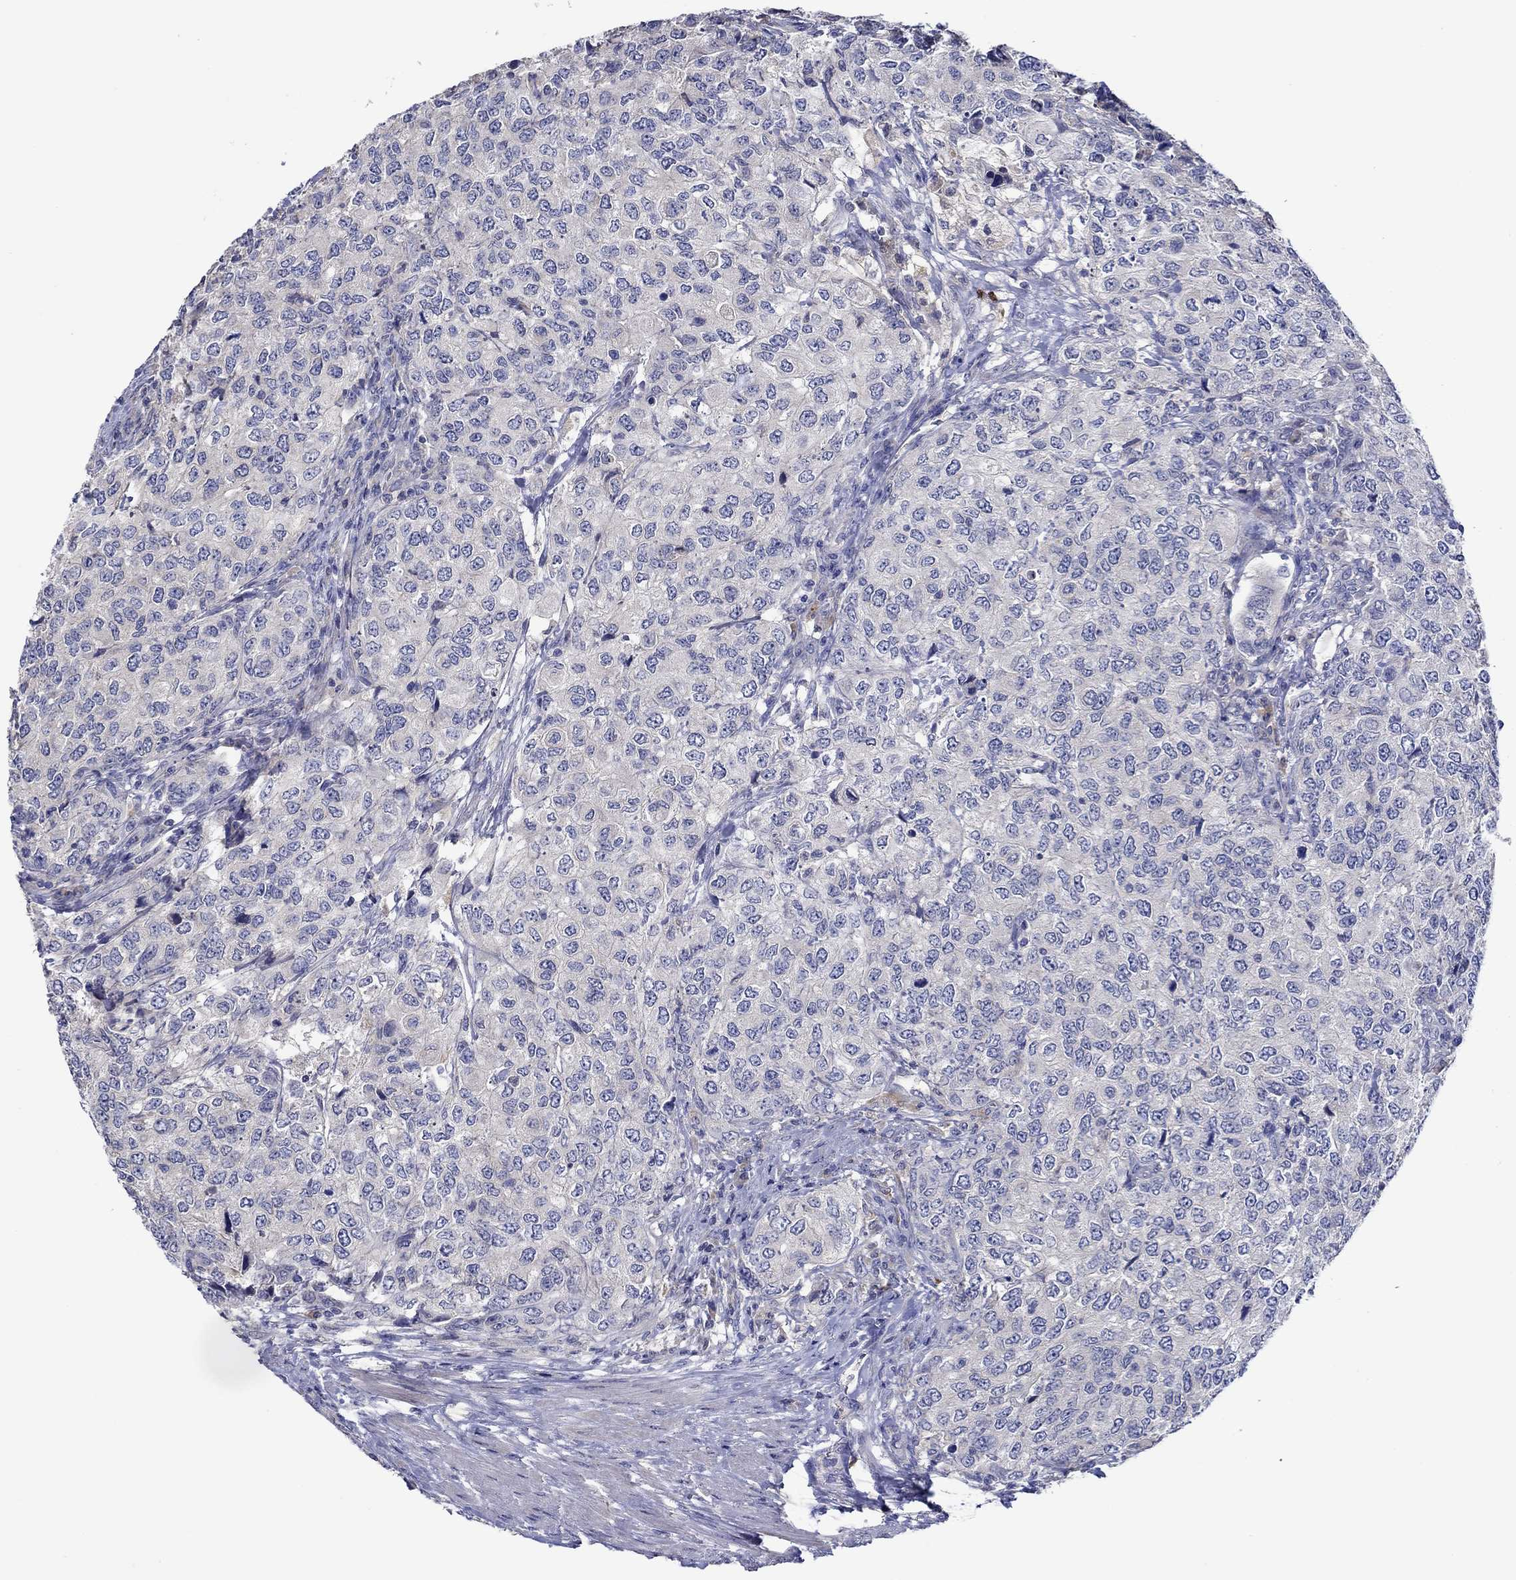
{"staining": {"intensity": "negative", "quantity": "none", "location": "none"}, "tissue": "urothelial cancer", "cell_type": "Tumor cells", "image_type": "cancer", "snomed": [{"axis": "morphology", "description": "Urothelial carcinoma, High grade"}, {"axis": "topography", "description": "Urinary bladder"}], "caption": "Immunohistochemistry (IHC) histopathology image of neoplastic tissue: high-grade urothelial carcinoma stained with DAB (3,3'-diaminobenzidine) shows no significant protein expression in tumor cells.", "gene": "CHIT1", "patient": {"sex": "female", "age": 78}}